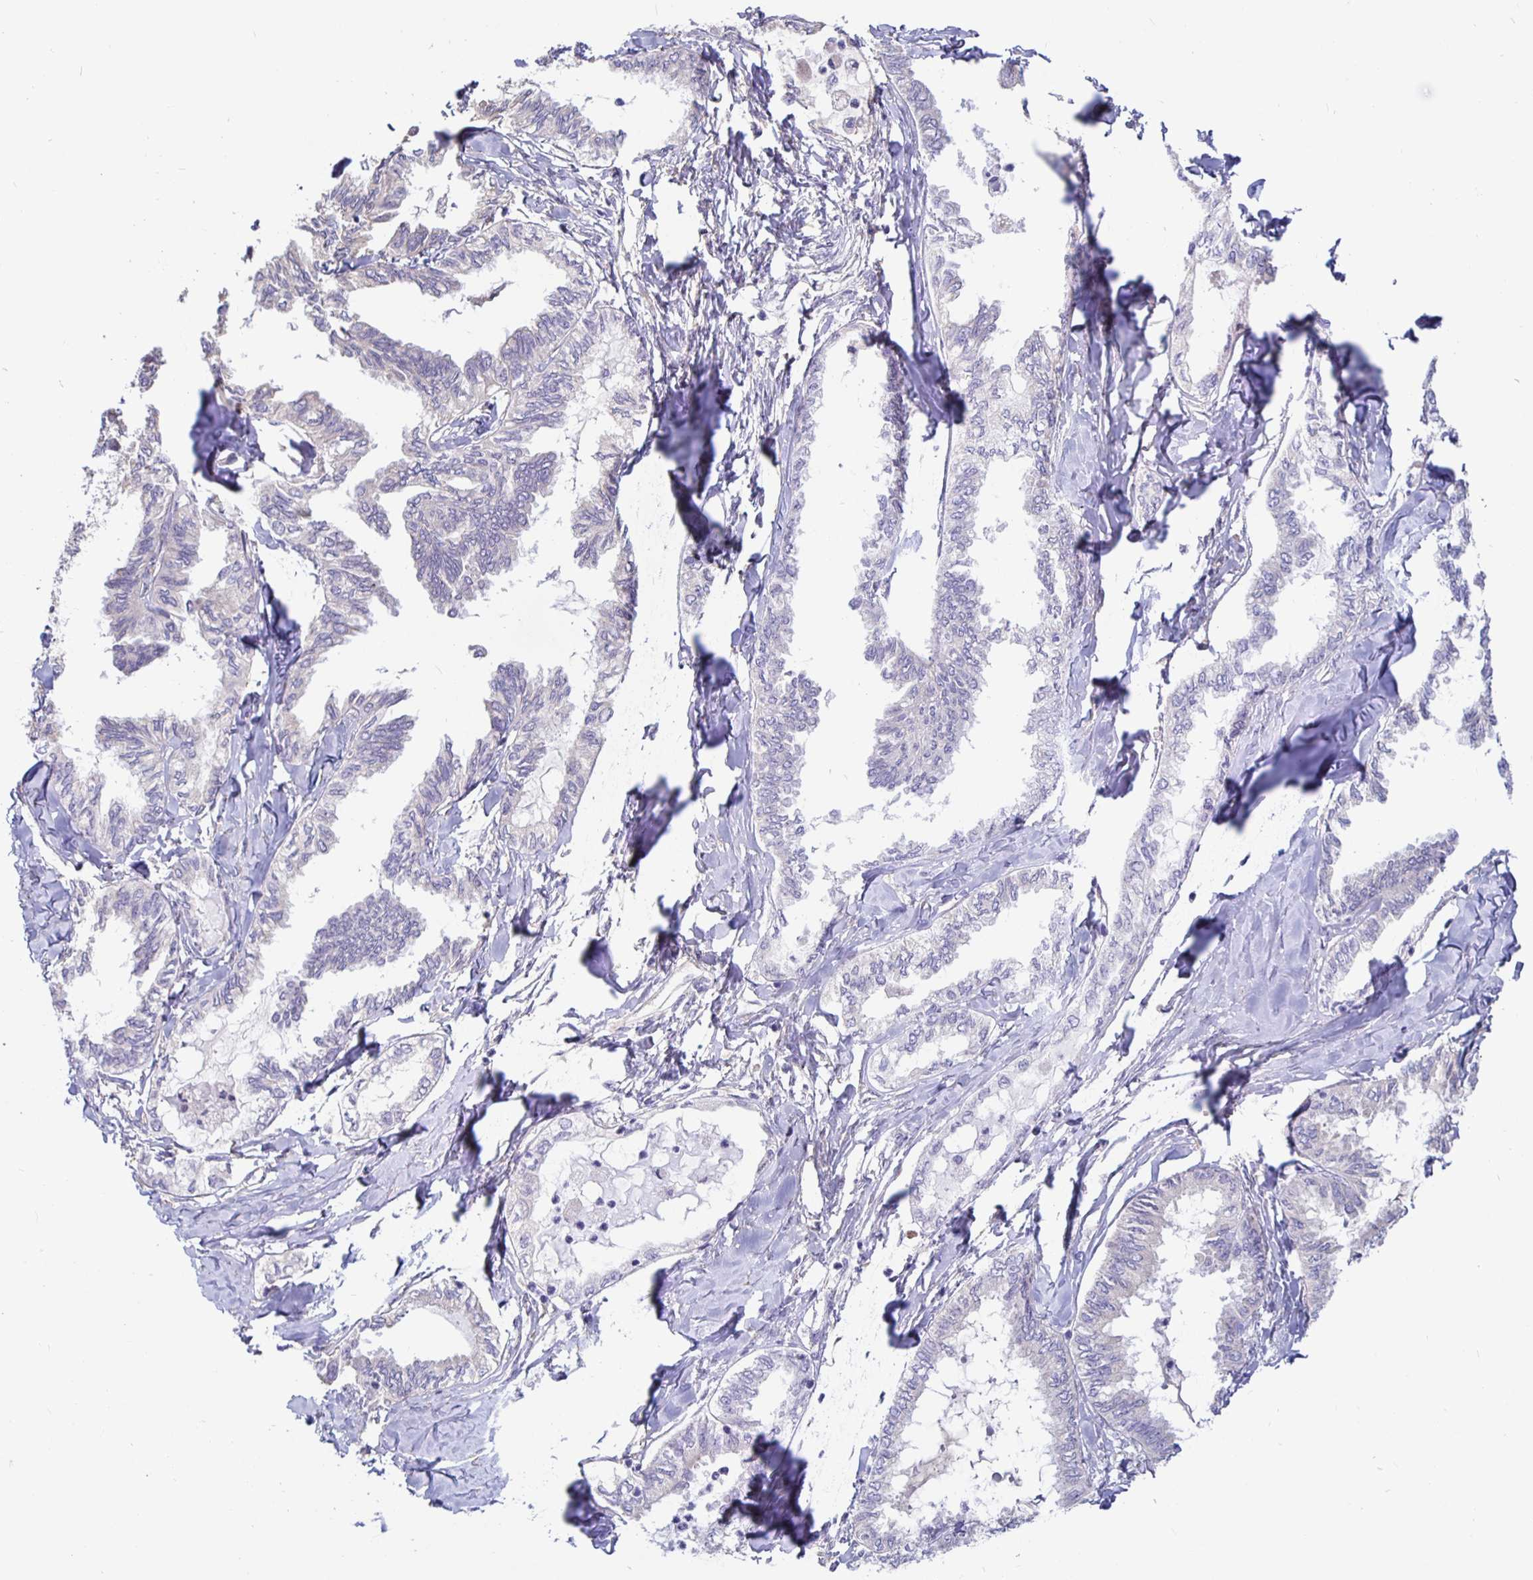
{"staining": {"intensity": "negative", "quantity": "none", "location": "none"}, "tissue": "ovarian cancer", "cell_type": "Tumor cells", "image_type": "cancer", "snomed": [{"axis": "morphology", "description": "Carcinoma, endometroid"}, {"axis": "topography", "description": "Ovary"}], "caption": "Tumor cells show no significant staining in endometroid carcinoma (ovarian).", "gene": "DNAI2", "patient": {"sex": "female", "age": 70}}